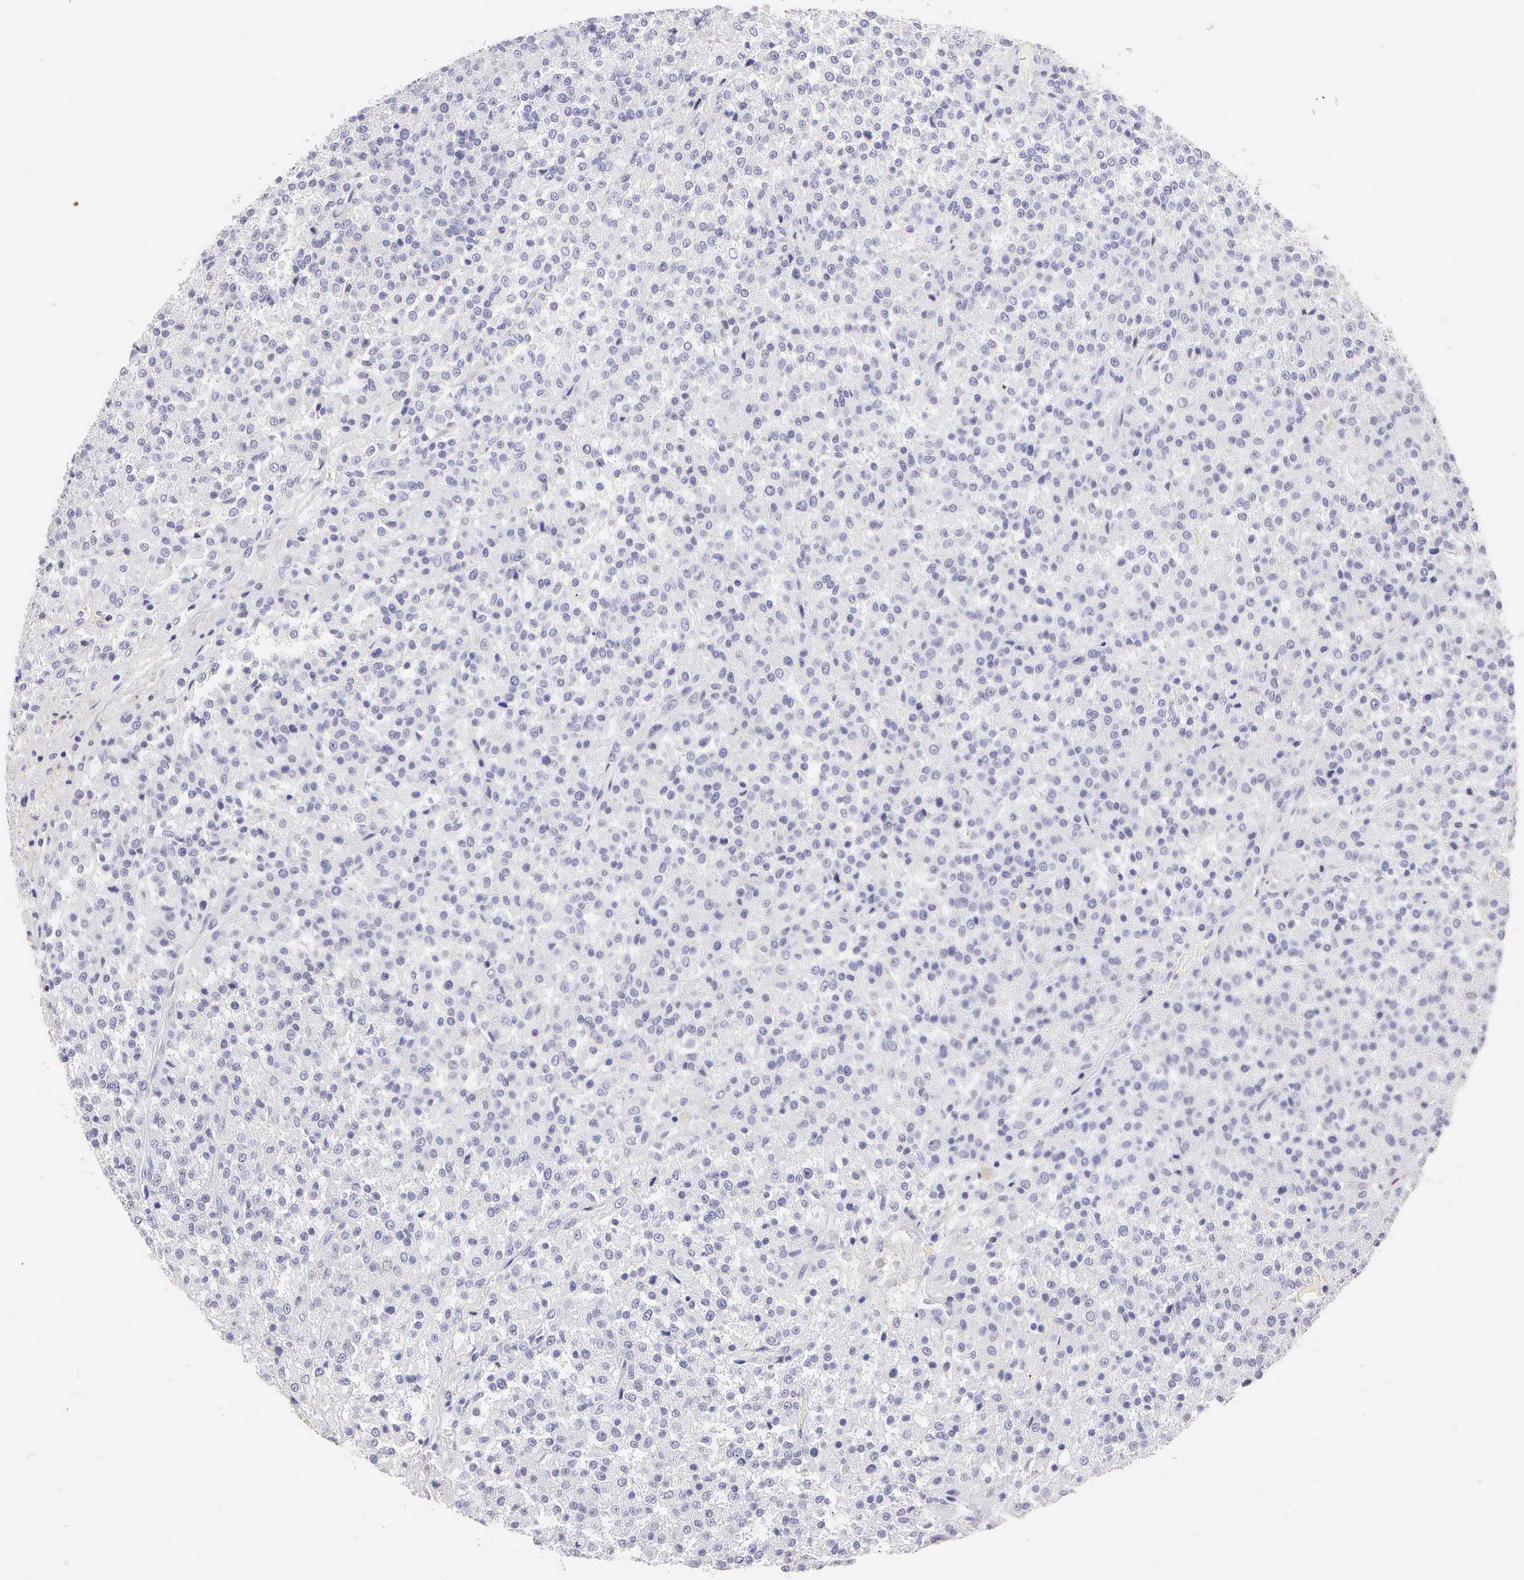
{"staining": {"intensity": "negative", "quantity": "none", "location": "none"}, "tissue": "testis cancer", "cell_type": "Tumor cells", "image_type": "cancer", "snomed": [{"axis": "morphology", "description": "Seminoma, NOS"}, {"axis": "topography", "description": "Testis"}], "caption": "This is a micrograph of IHC staining of testis cancer (seminoma), which shows no staining in tumor cells.", "gene": "KRT17", "patient": {"sex": "male", "age": 59}}